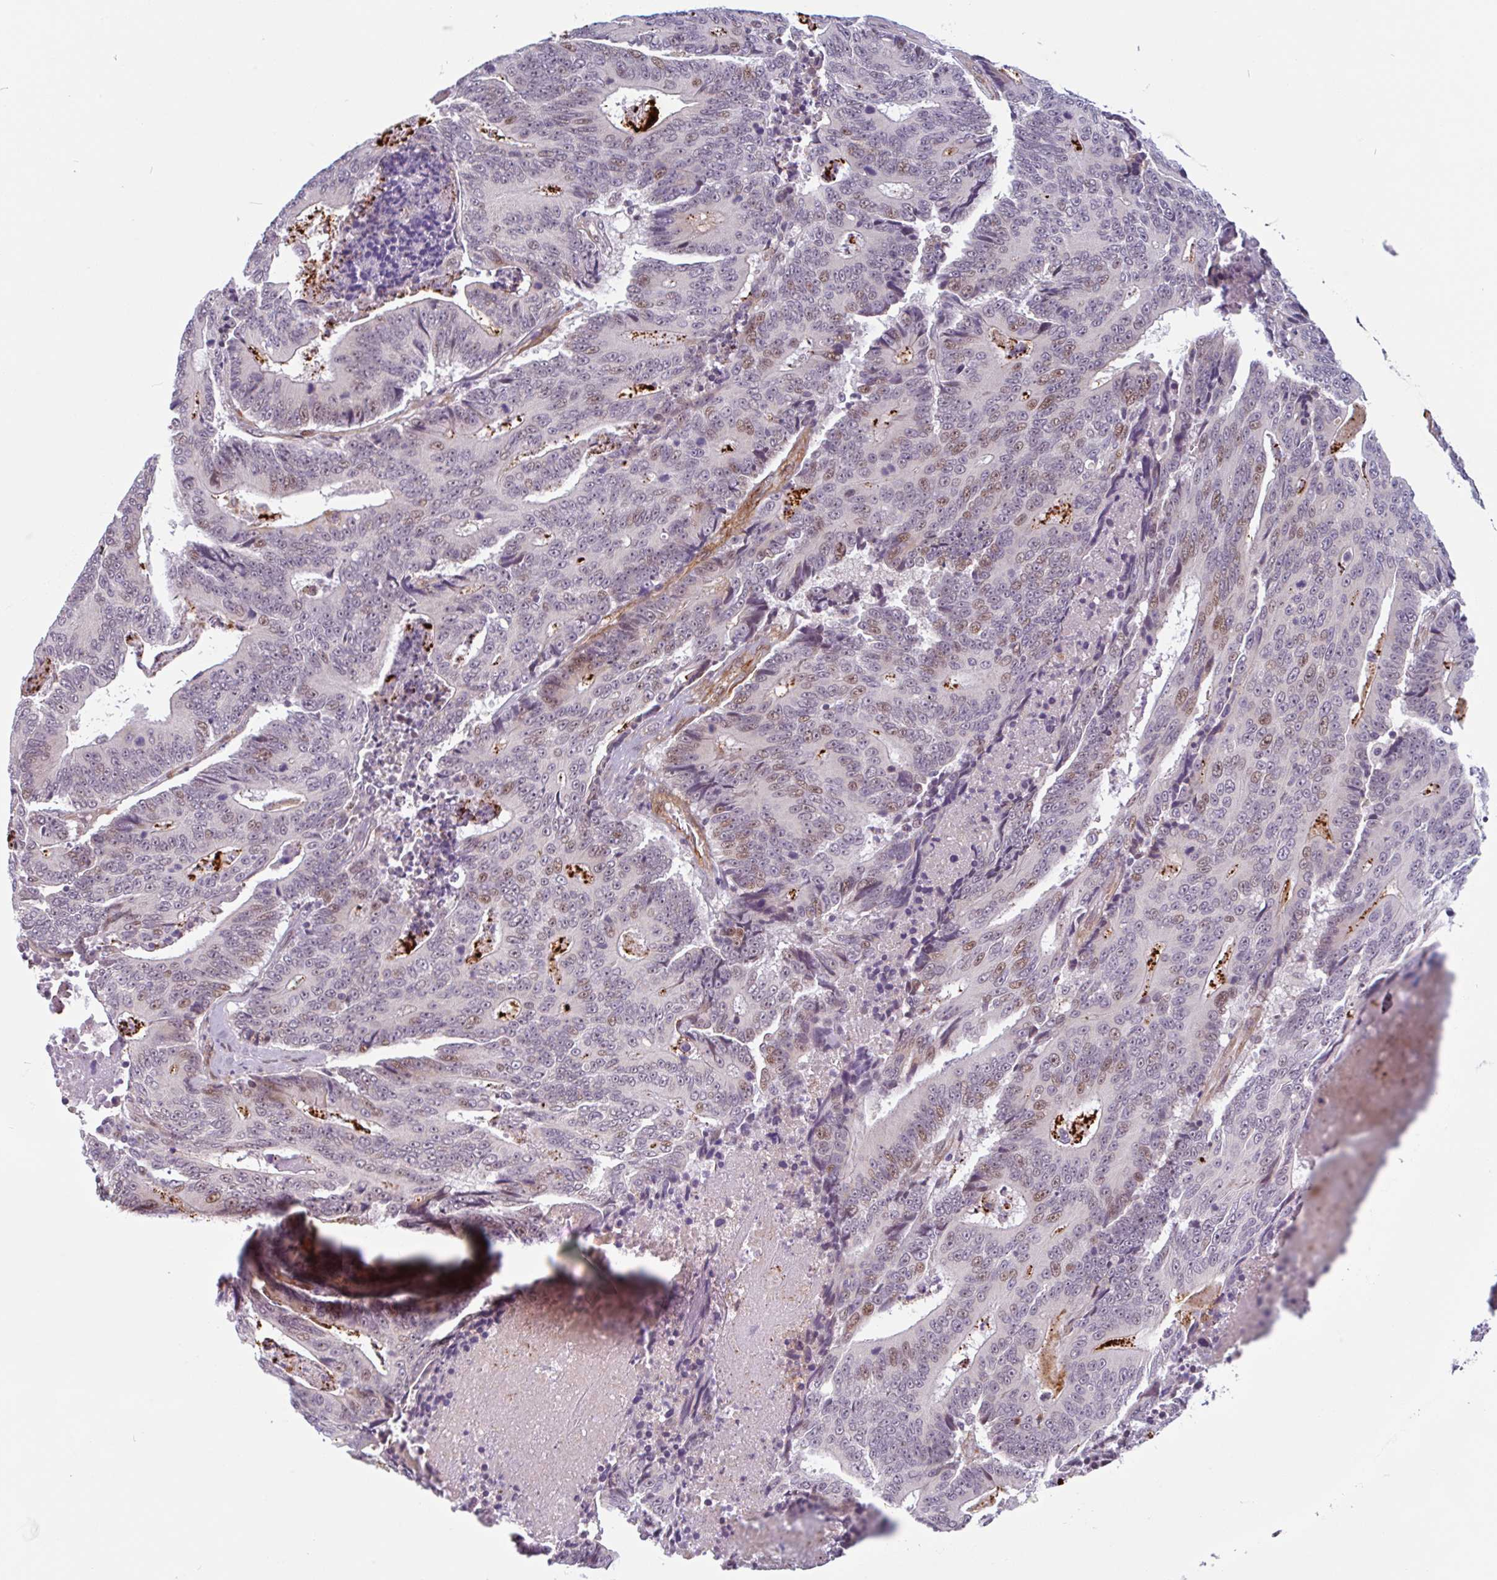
{"staining": {"intensity": "weak", "quantity": "<25%", "location": "nuclear"}, "tissue": "colorectal cancer", "cell_type": "Tumor cells", "image_type": "cancer", "snomed": [{"axis": "morphology", "description": "Adenocarcinoma, NOS"}, {"axis": "topography", "description": "Colon"}], "caption": "The histopathology image exhibits no staining of tumor cells in colorectal cancer (adenocarcinoma).", "gene": "TMEM119", "patient": {"sex": "male", "age": 83}}